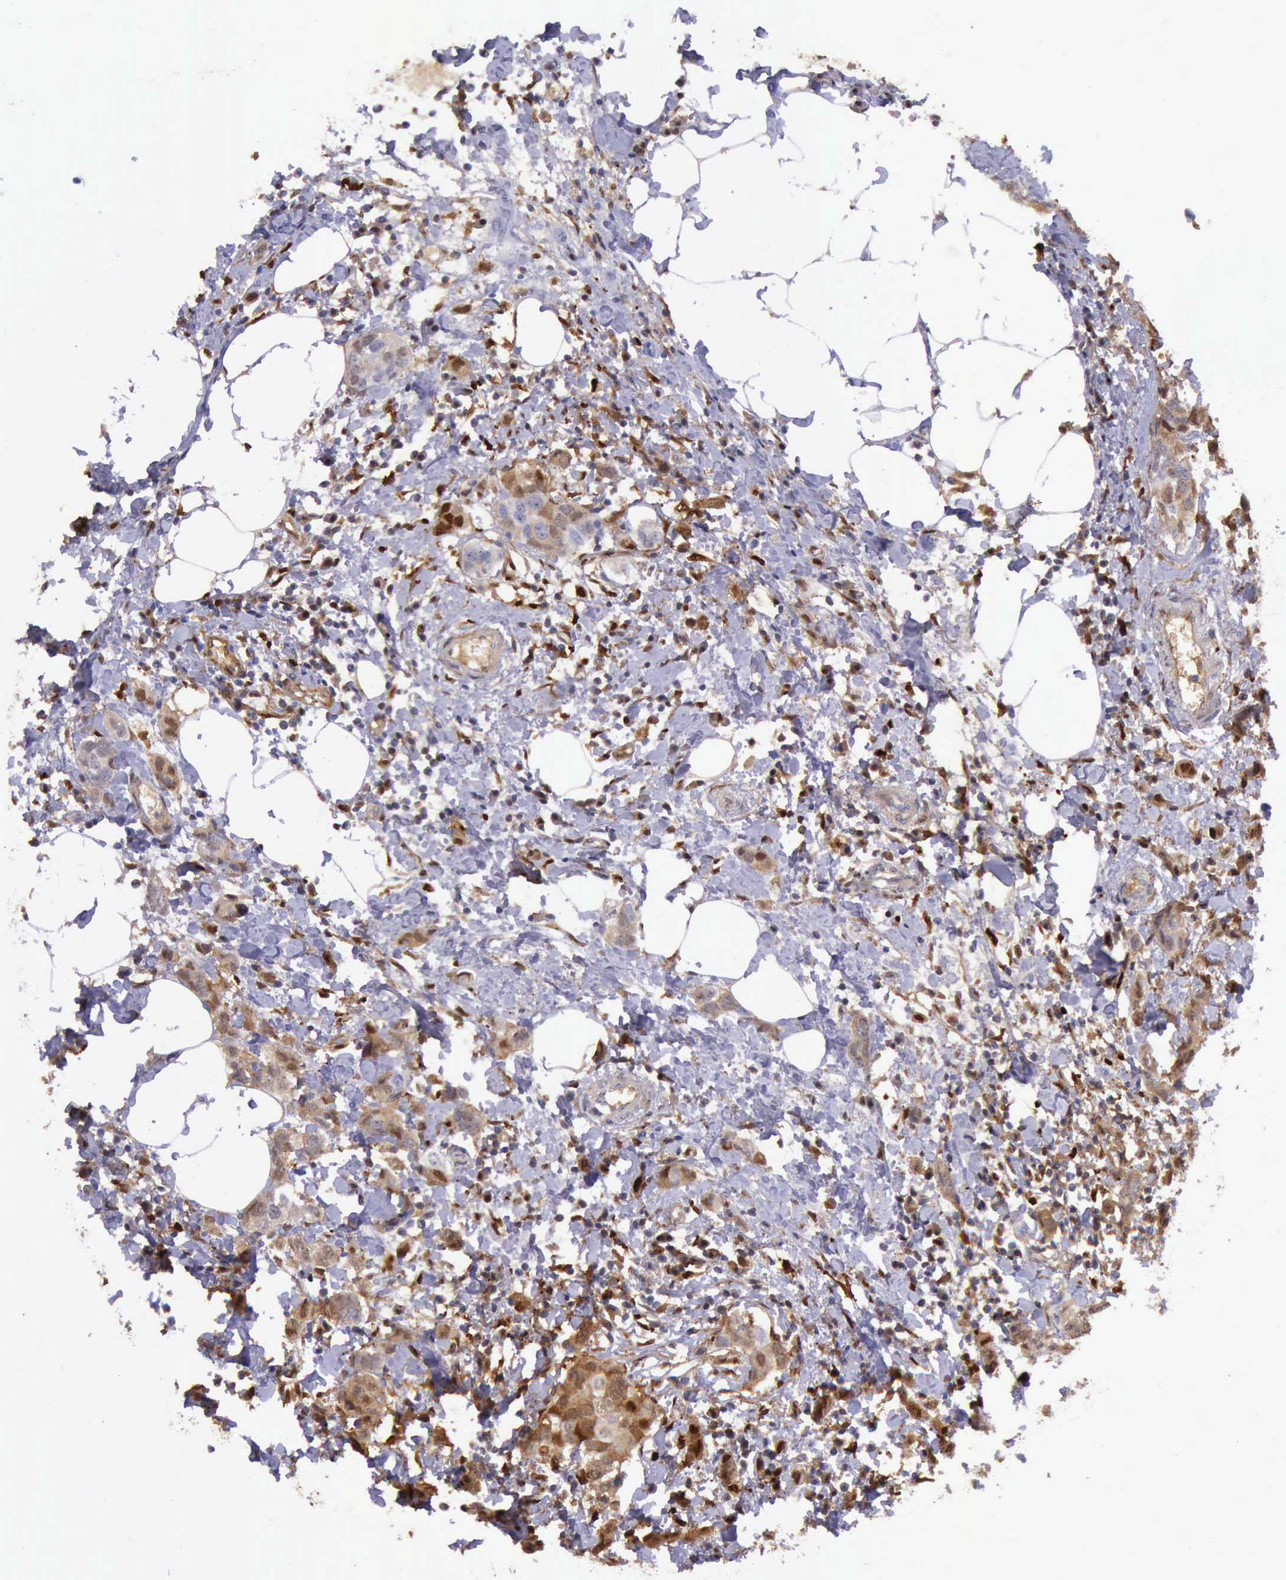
{"staining": {"intensity": "moderate", "quantity": "25%-75%", "location": "cytoplasmic/membranous,nuclear"}, "tissue": "breast cancer", "cell_type": "Tumor cells", "image_type": "cancer", "snomed": [{"axis": "morphology", "description": "Normal tissue, NOS"}, {"axis": "morphology", "description": "Duct carcinoma"}, {"axis": "topography", "description": "Breast"}], "caption": "Immunohistochemical staining of human breast infiltrating ductal carcinoma exhibits medium levels of moderate cytoplasmic/membranous and nuclear expression in approximately 25%-75% of tumor cells. (DAB IHC with brightfield microscopy, high magnification).", "gene": "TYMP", "patient": {"sex": "female", "age": 50}}